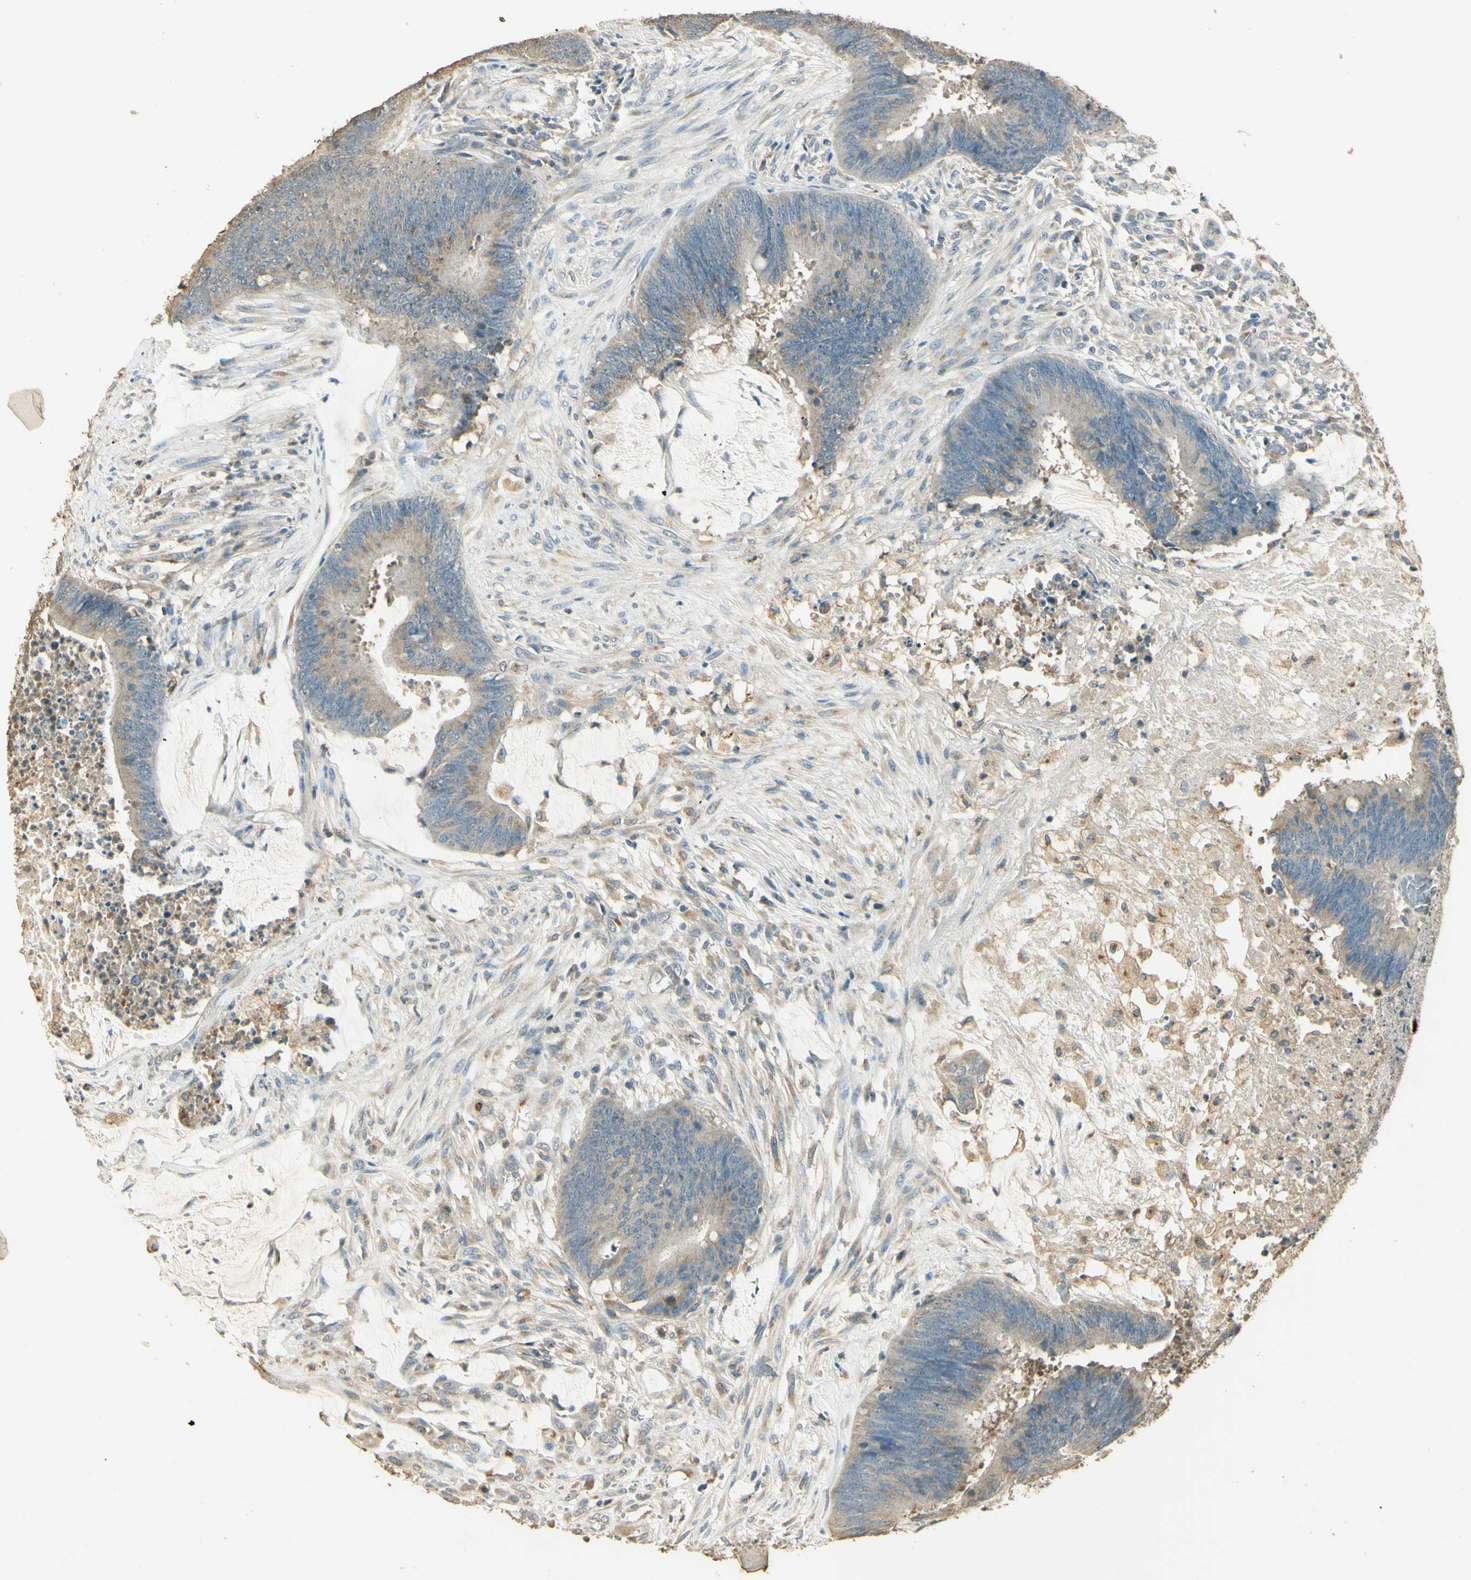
{"staining": {"intensity": "weak", "quantity": ">75%", "location": "cytoplasmic/membranous"}, "tissue": "colorectal cancer", "cell_type": "Tumor cells", "image_type": "cancer", "snomed": [{"axis": "morphology", "description": "Adenocarcinoma, NOS"}, {"axis": "topography", "description": "Rectum"}], "caption": "Immunohistochemistry (DAB (3,3'-diaminobenzidine)) staining of colorectal cancer shows weak cytoplasmic/membranous protein staining in about >75% of tumor cells. (IHC, brightfield microscopy, high magnification).", "gene": "UXS1", "patient": {"sex": "female", "age": 66}}